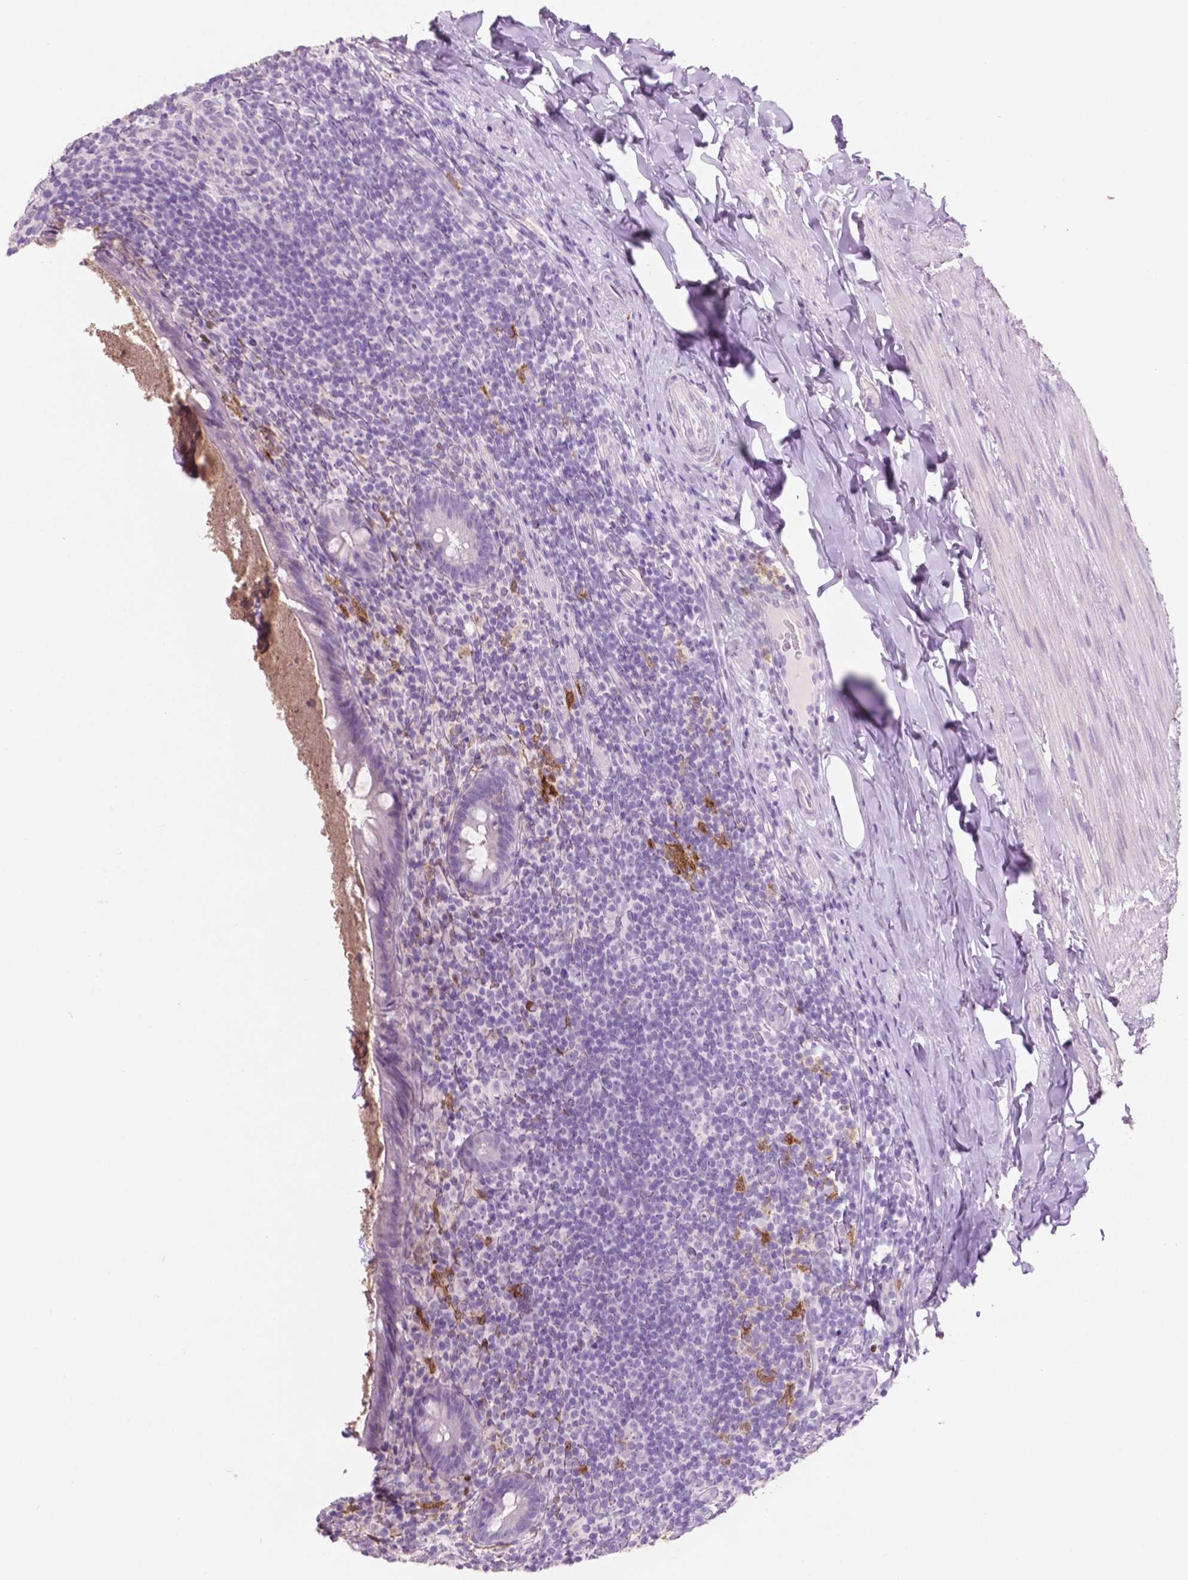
{"staining": {"intensity": "negative", "quantity": "none", "location": "none"}, "tissue": "appendix", "cell_type": "Glandular cells", "image_type": "normal", "snomed": [{"axis": "morphology", "description": "Normal tissue, NOS"}, {"axis": "topography", "description": "Appendix"}], "caption": "Immunohistochemistry image of normal appendix stained for a protein (brown), which exhibits no staining in glandular cells. (Stains: DAB (3,3'-diaminobenzidine) immunohistochemistry with hematoxylin counter stain, Microscopy: brightfield microscopy at high magnification).", "gene": "IDO1", "patient": {"sex": "male", "age": 47}}